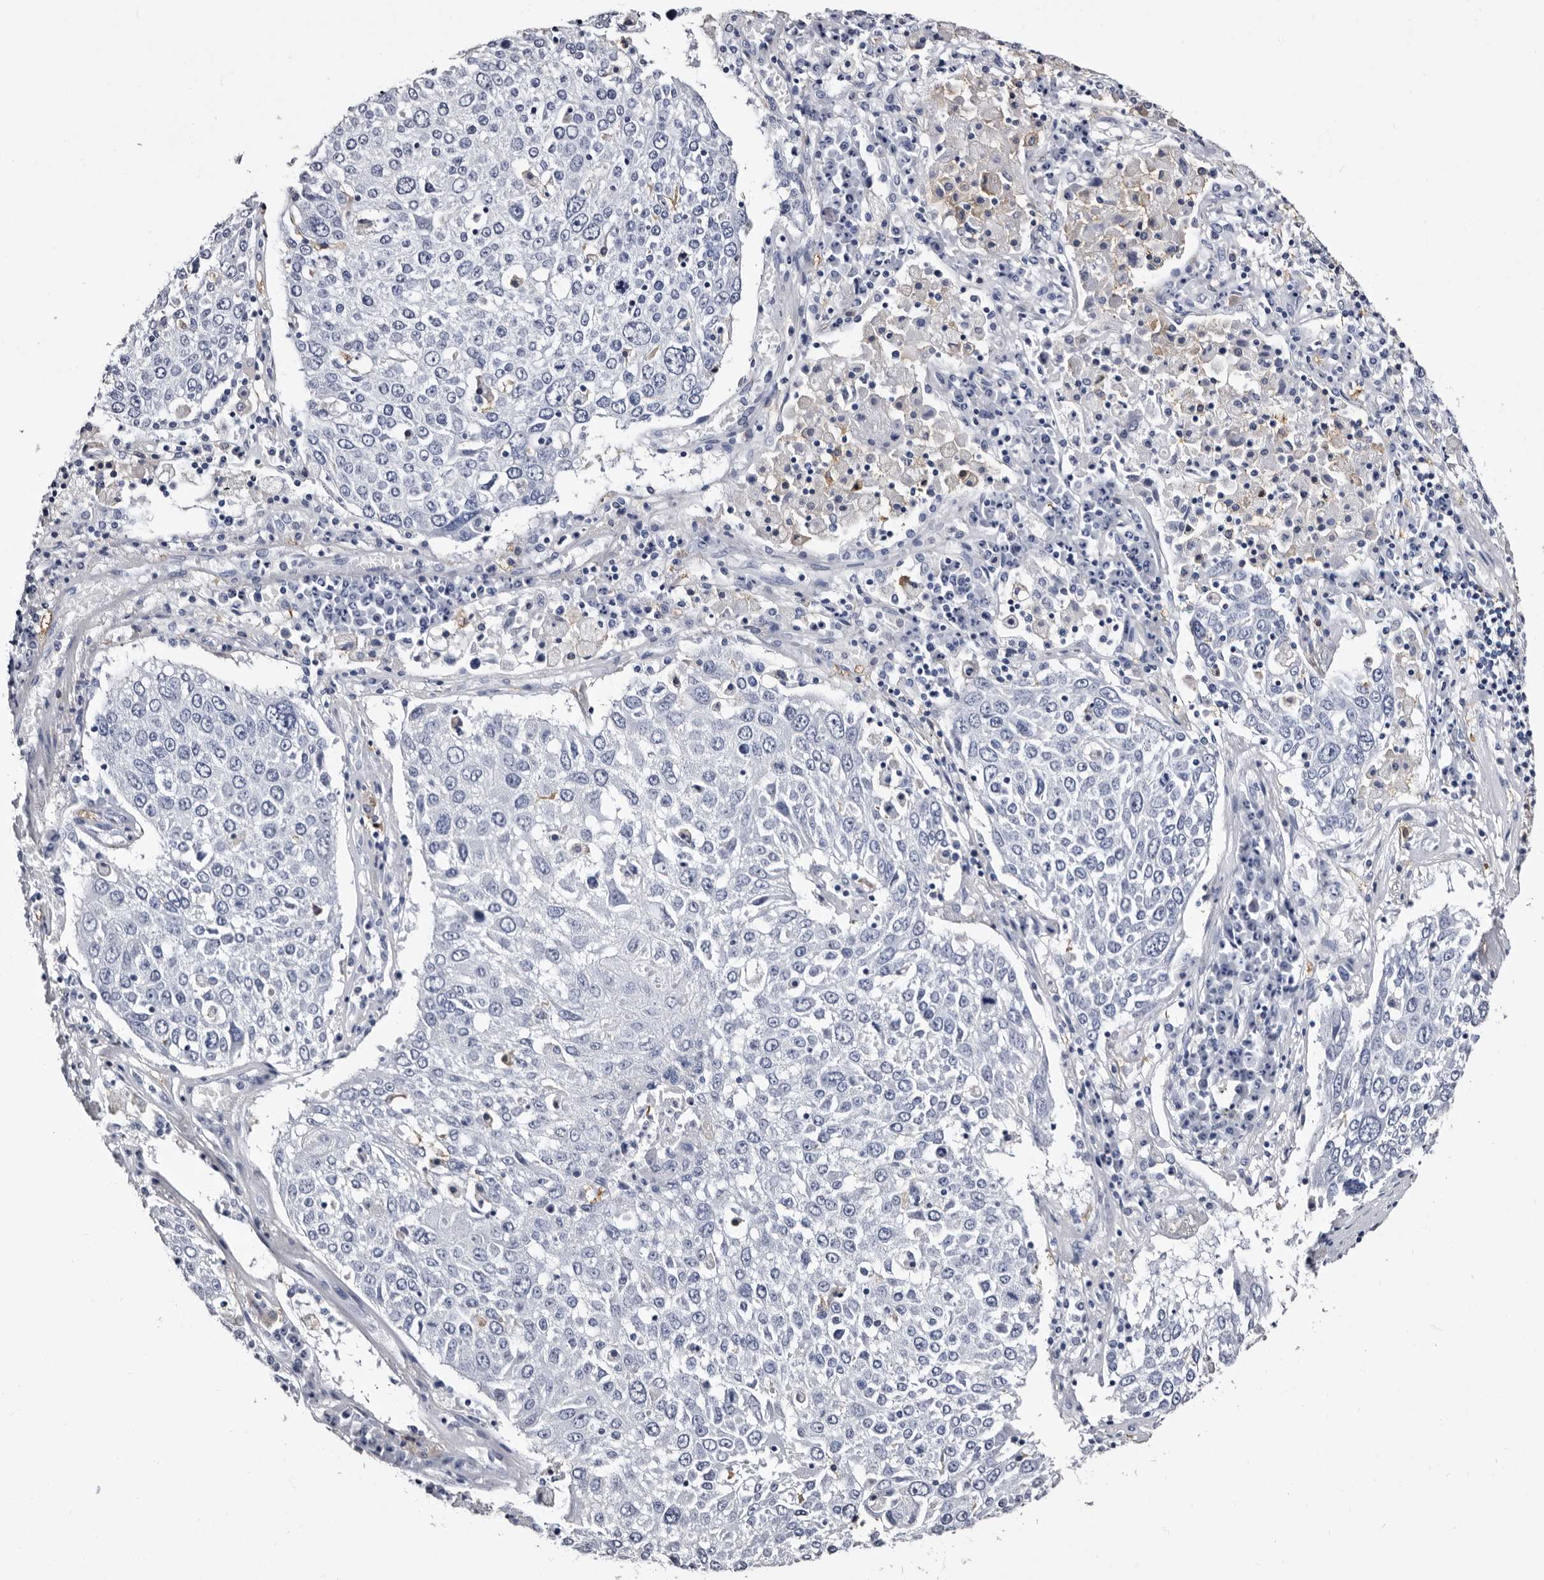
{"staining": {"intensity": "negative", "quantity": "none", "location": "none"}, "tissue": "lung cancer", "cell_type": "Tumor cells", "image_type": "cancer", "snomed": [{"axis": "morphology", "description": "Squamous cell carcinoma, NOS"}, {"axis": "topography", "description": "Lung"}], "caption": "IHC of human squamous cell carcinoma (lung) displays no positivity in tumor cells.", "gene": "EPB41L3", "patient": {"sex": "male", "age": 65}}